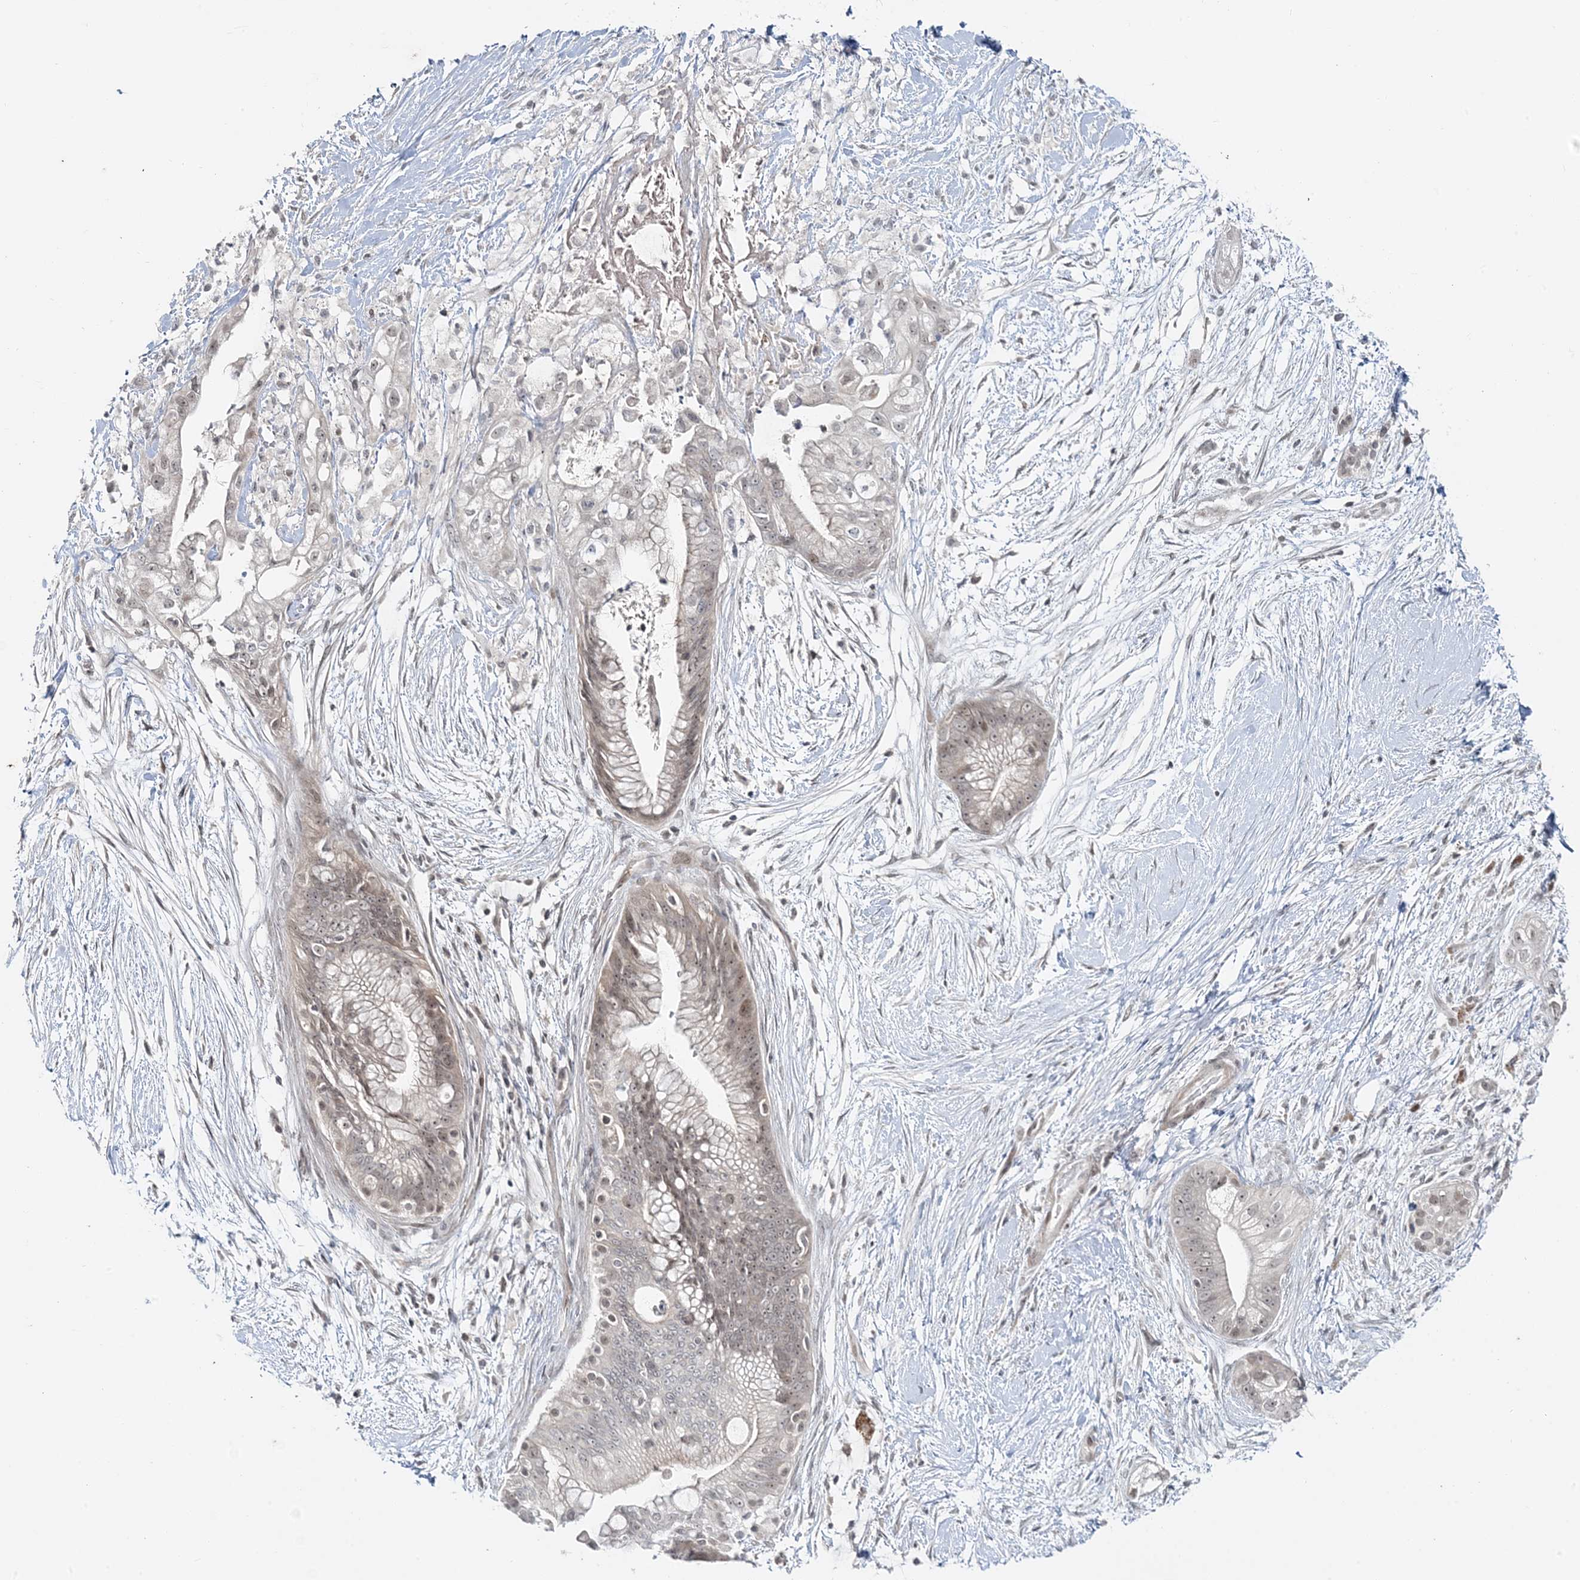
{"staining": {"intensity": "weak", "quantity": "<25%", "location": "nuclear"}, "tissue": "pancreatic cancer", "cell_type": "Tumor cells", "image_type": "cancer", "snomed": [{"axis": "morphology", "description": "Adenocarcinoma, NOS"}, {"axis": "topography", "description": "Pancreas"}], "caption": "Image shows no significant protein positivity in tumor cells of pancreatic adenocarcinoma.", "gene": "LEXM", "patient": {"sex": "male", "age": 53}}